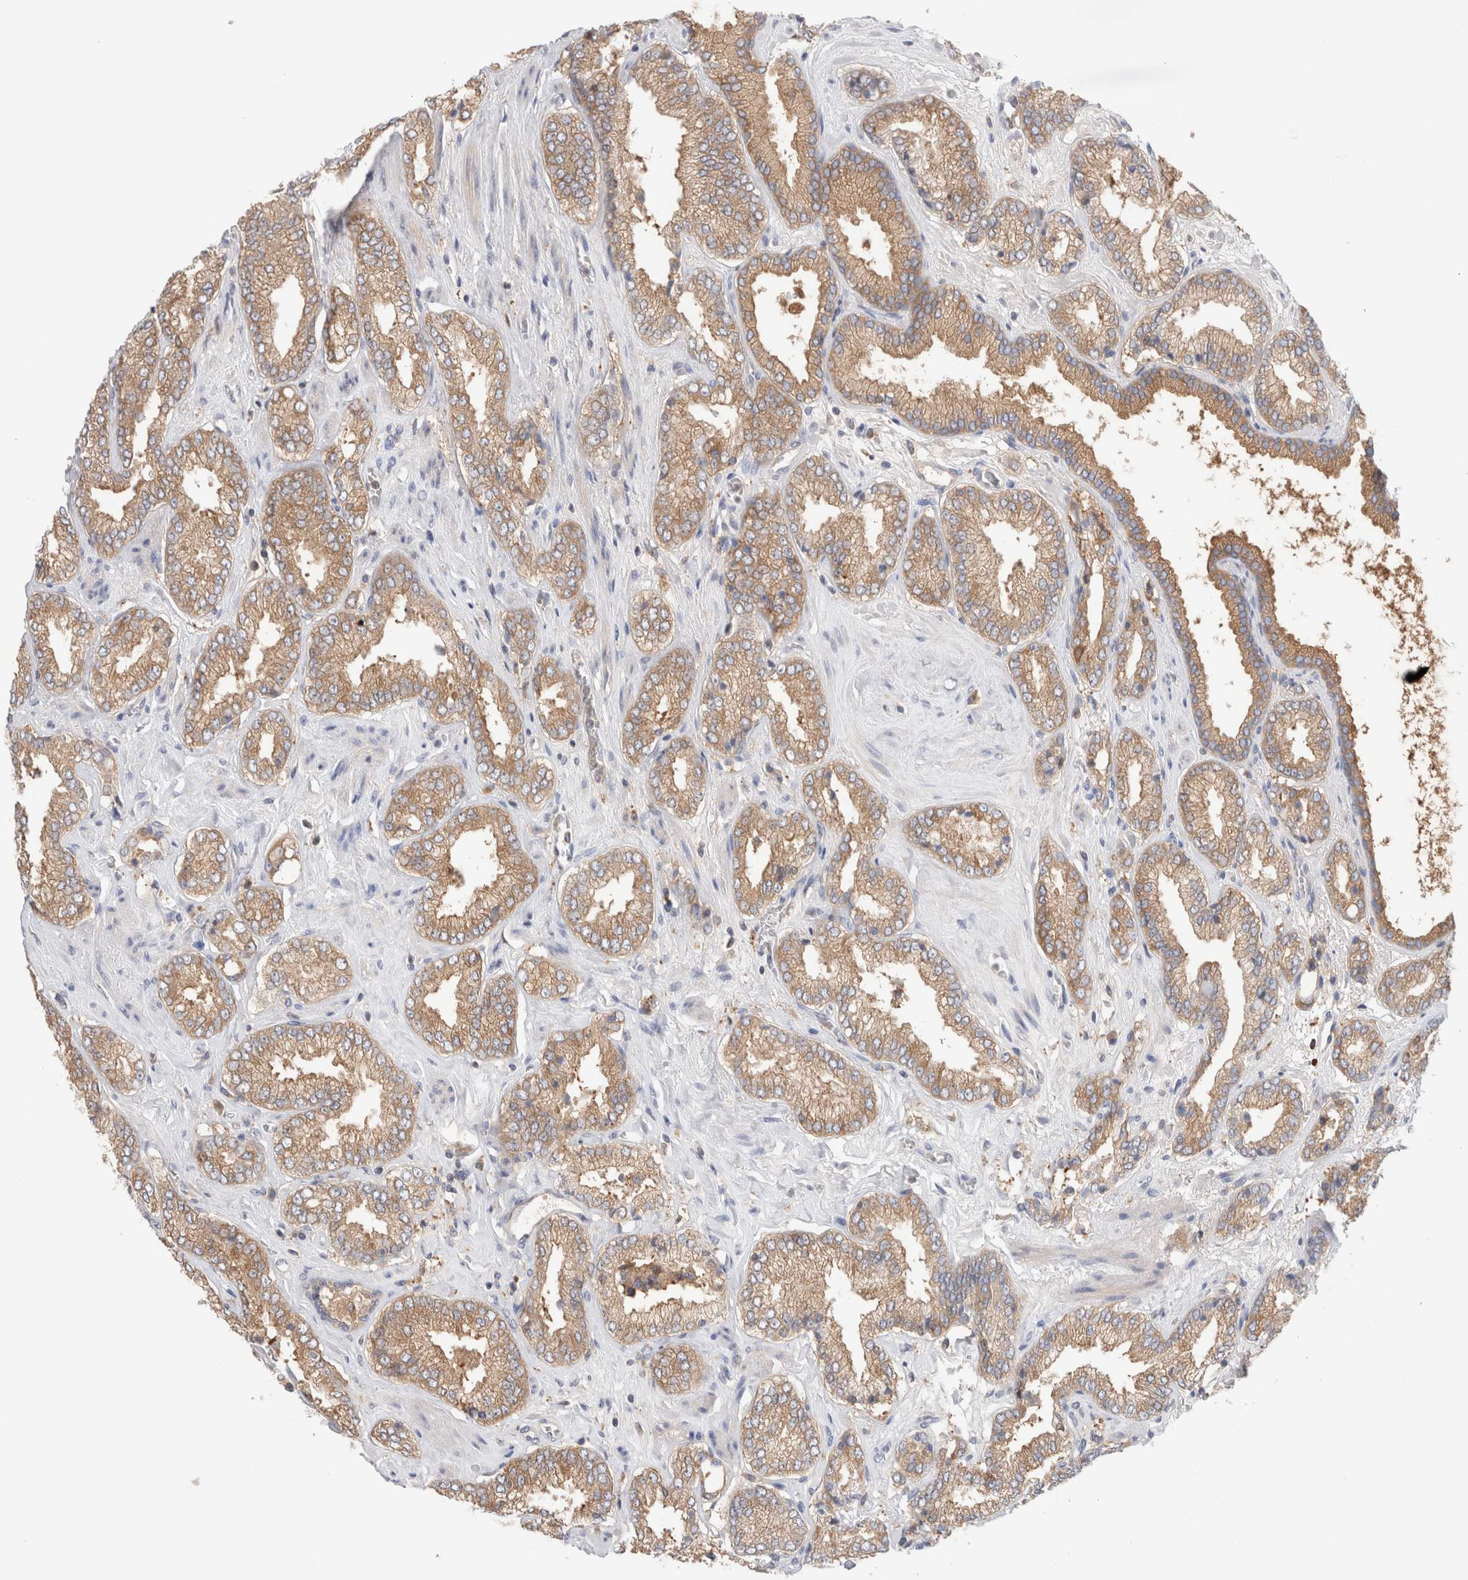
{"staining": {"intensity": "moderate", "quantity": ">75%", "location": "cytoplasmic/membranous"}, "tissue": "prostate cancer", "cell_type": "Tumor cells", "image_type": "cancer", "snomed": [{"axis": "morphology", "description": "Adenocarcinoma, Low grade"}, {"axis": "topography", "description": "Prostate"}], "caption": "Immunohistochemical staining of human prostate adenocarcinoma (low-grade) shows medium levels of moderate cytoplasmic/membranous protein expression in about >75% of tumor cells.", "gene": "KLHL14", "patient": {"sex": "male", "age": 62}}